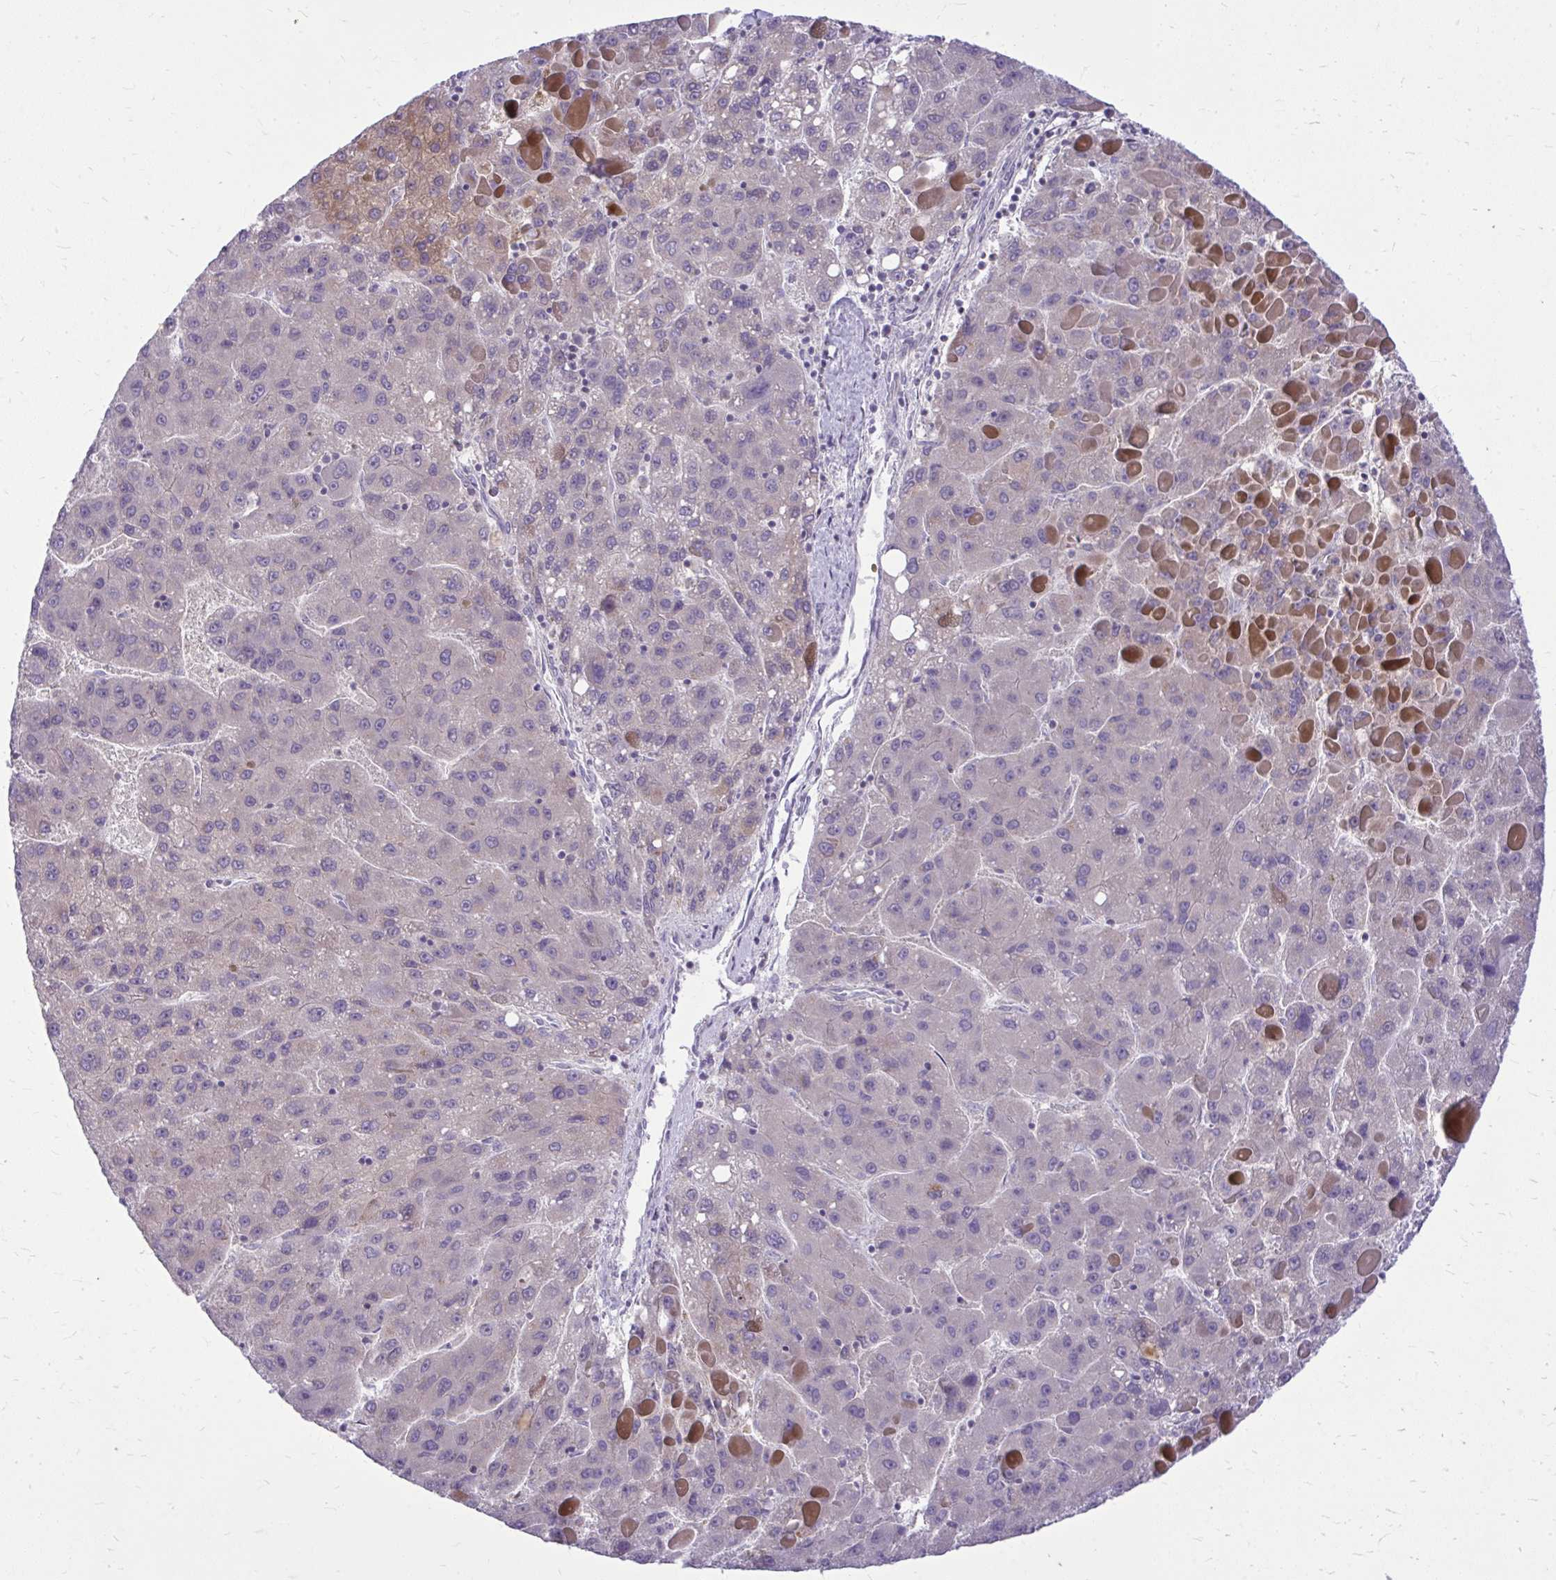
{"staining": {"intensity": "negative", "quantity": "none", "location": "none"}, "tissue": "liver cancer", "cell_type": "Tumor cells", "image_type": "cancer", "snomed": [{"axis": "morphology", "description": "Carcinoma, Hepatocellular, NOS"}, {"axis": "topography", "description": "Liver"}], "caption": "This is an immunohistochemistry (IHC) histopathology image of hepatocellular carcinoma (liver). There is no staining in tumor cells.", "gene": "DPY19L1", "patient": {"sex": "female", "age": 82}}